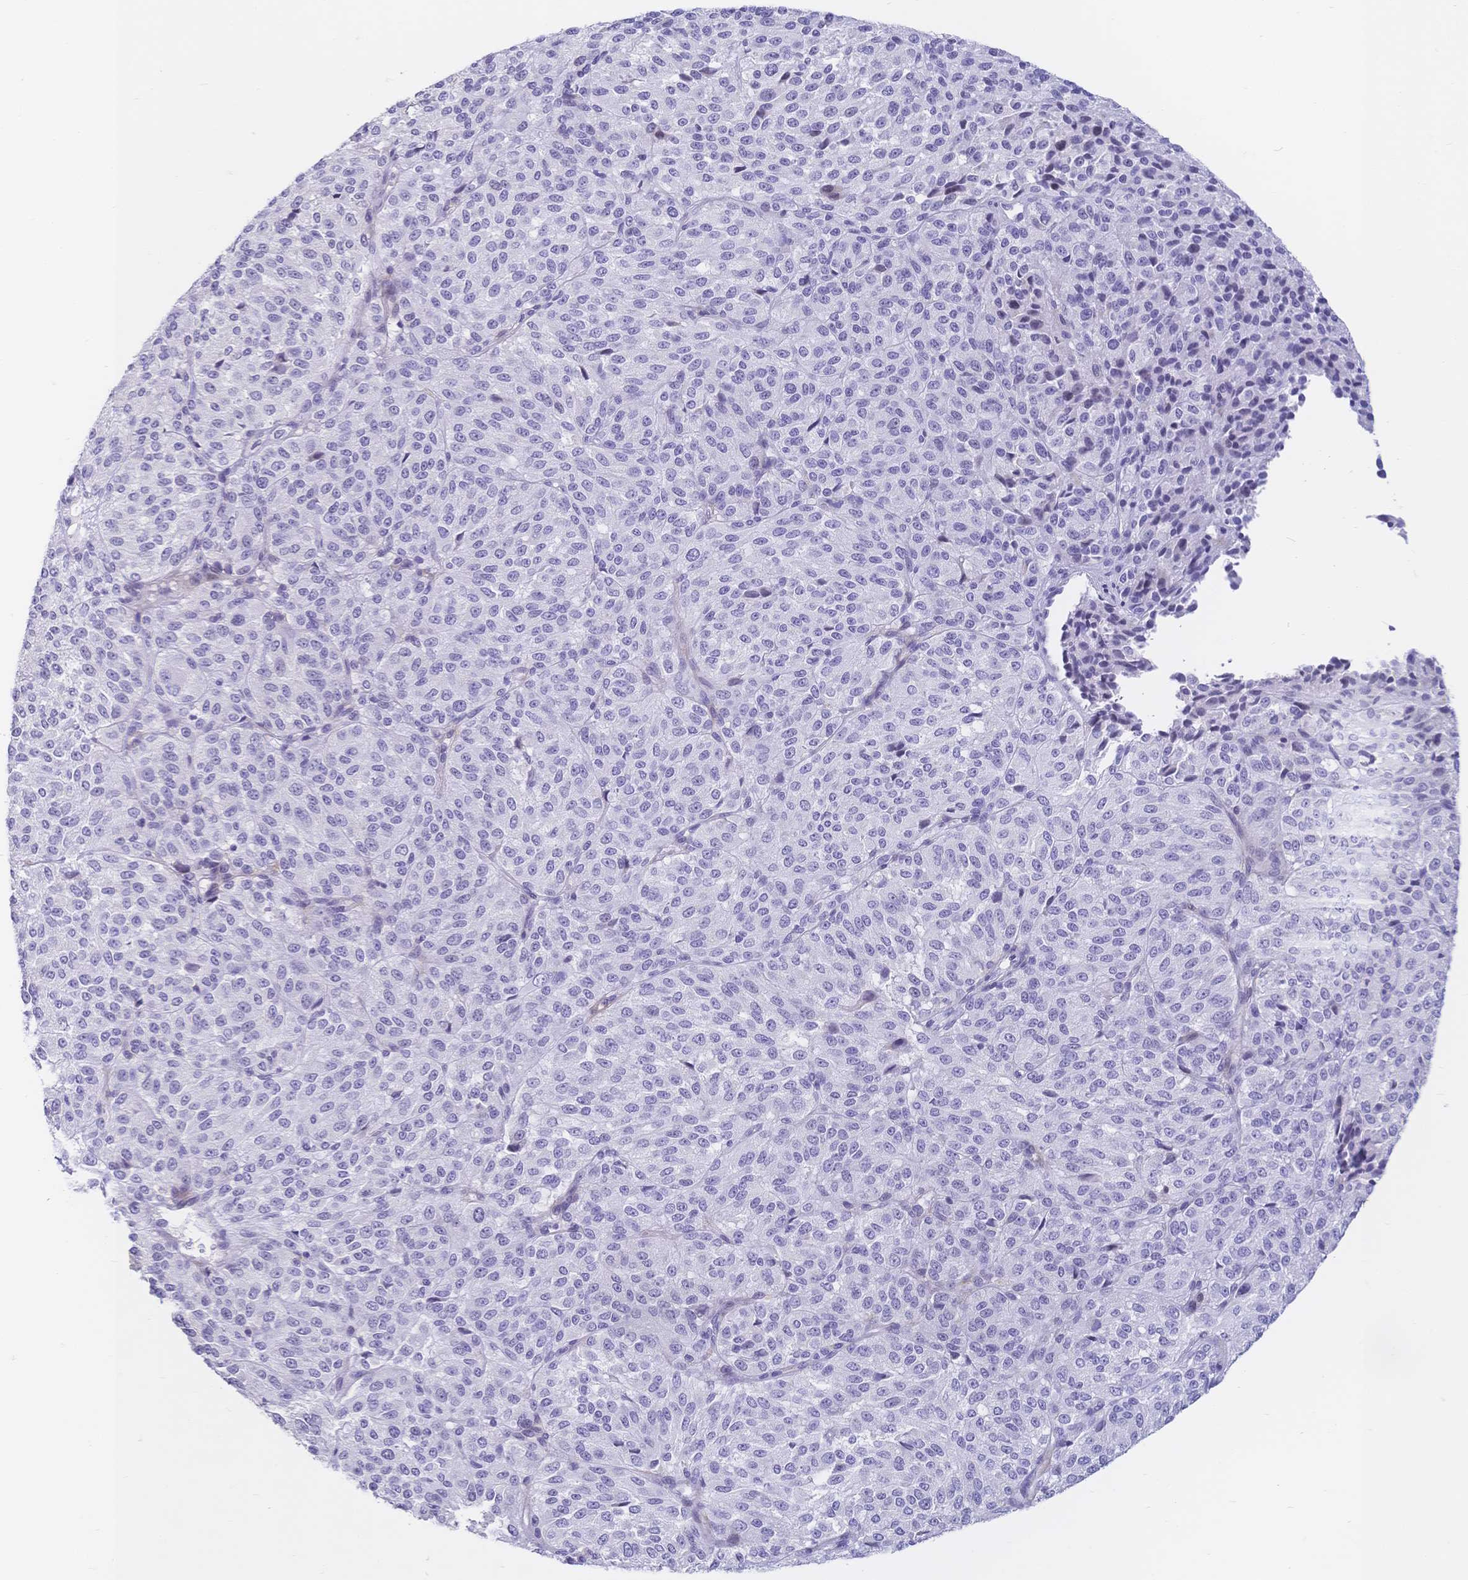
{"staining": {"intensity": "negative", "quantity": "none", "location": "none"}, "tissue": "melanoma", "cell_type": "Tumor cells", "image_type": "cancer", "snomed": [{"axis": "morphology", "description": "Malignant melanoma, Metastatic site"}, {"axis": "topography", "description": "Brain"}], "caption": "Immunohistochemistry micrograph of human melanoma stained for a protein (brown), which demonstrates no staining in tumor cells.", "gene": "CR2", "patient": {"sex": "female", "age": 56}}